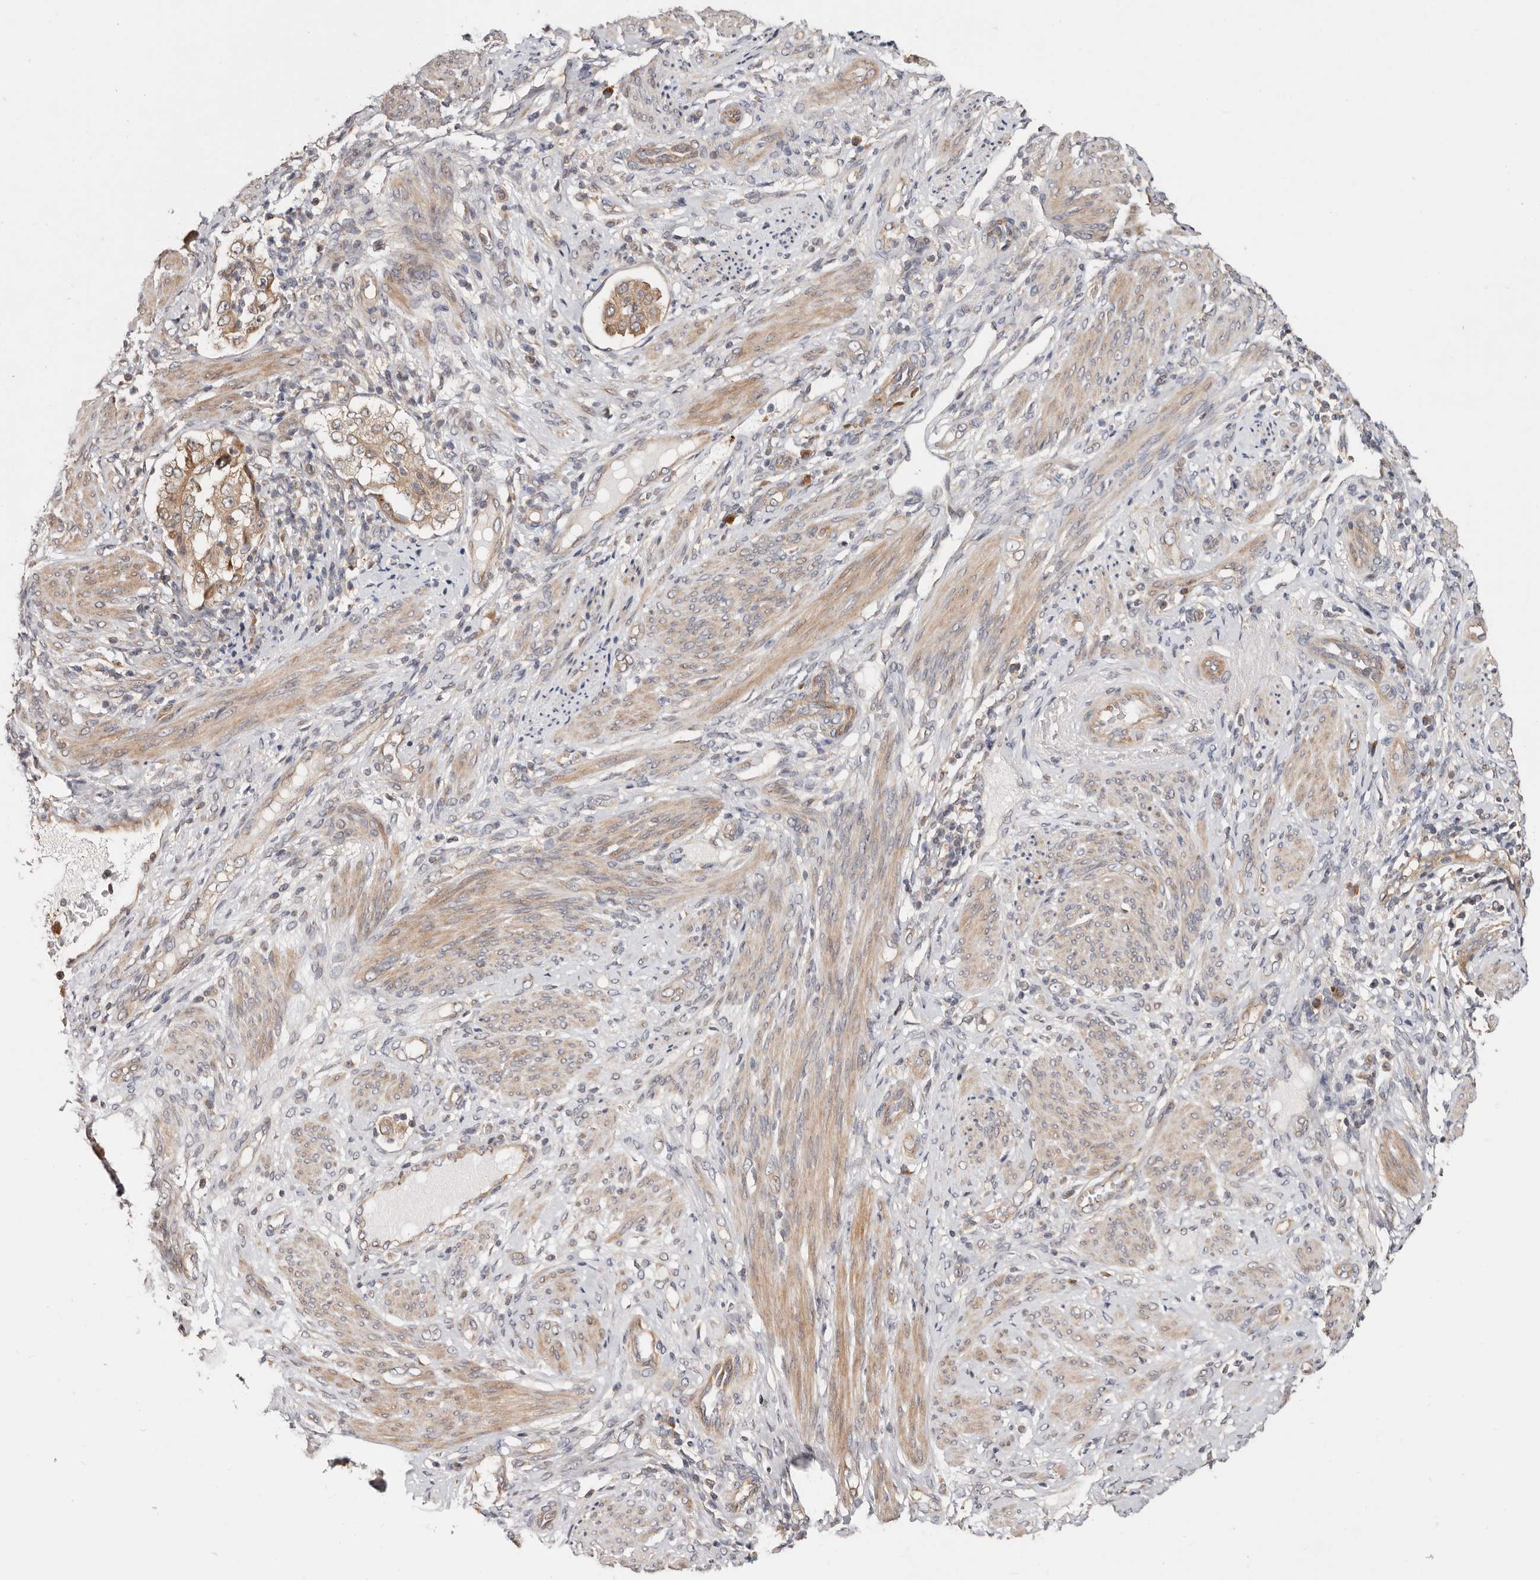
{"staining": {"intensity": "moderate", "quantity": ">75%", "location": "cytoplasmic/membranous"}, "tissue": "endometrial cancer", "cell_type": "Tumor cells", "image_type": "cancer", "snomed": [{"axis": "morphology", "description": "Adenocarcinoma, NOS"}, {"axis": "topography", "description": "Endometrium"}], "caption": "Protein expression by IHC demonstrates moderate cytoplasmic/membranous expression in approximately >75% of tumor cells in endometrial adenocarcinoma. (brown staining indicates protein expression, while blue staining denotes nuclei).", "gene": "USP33", "patient": {"sex": "female", "age": 85}}